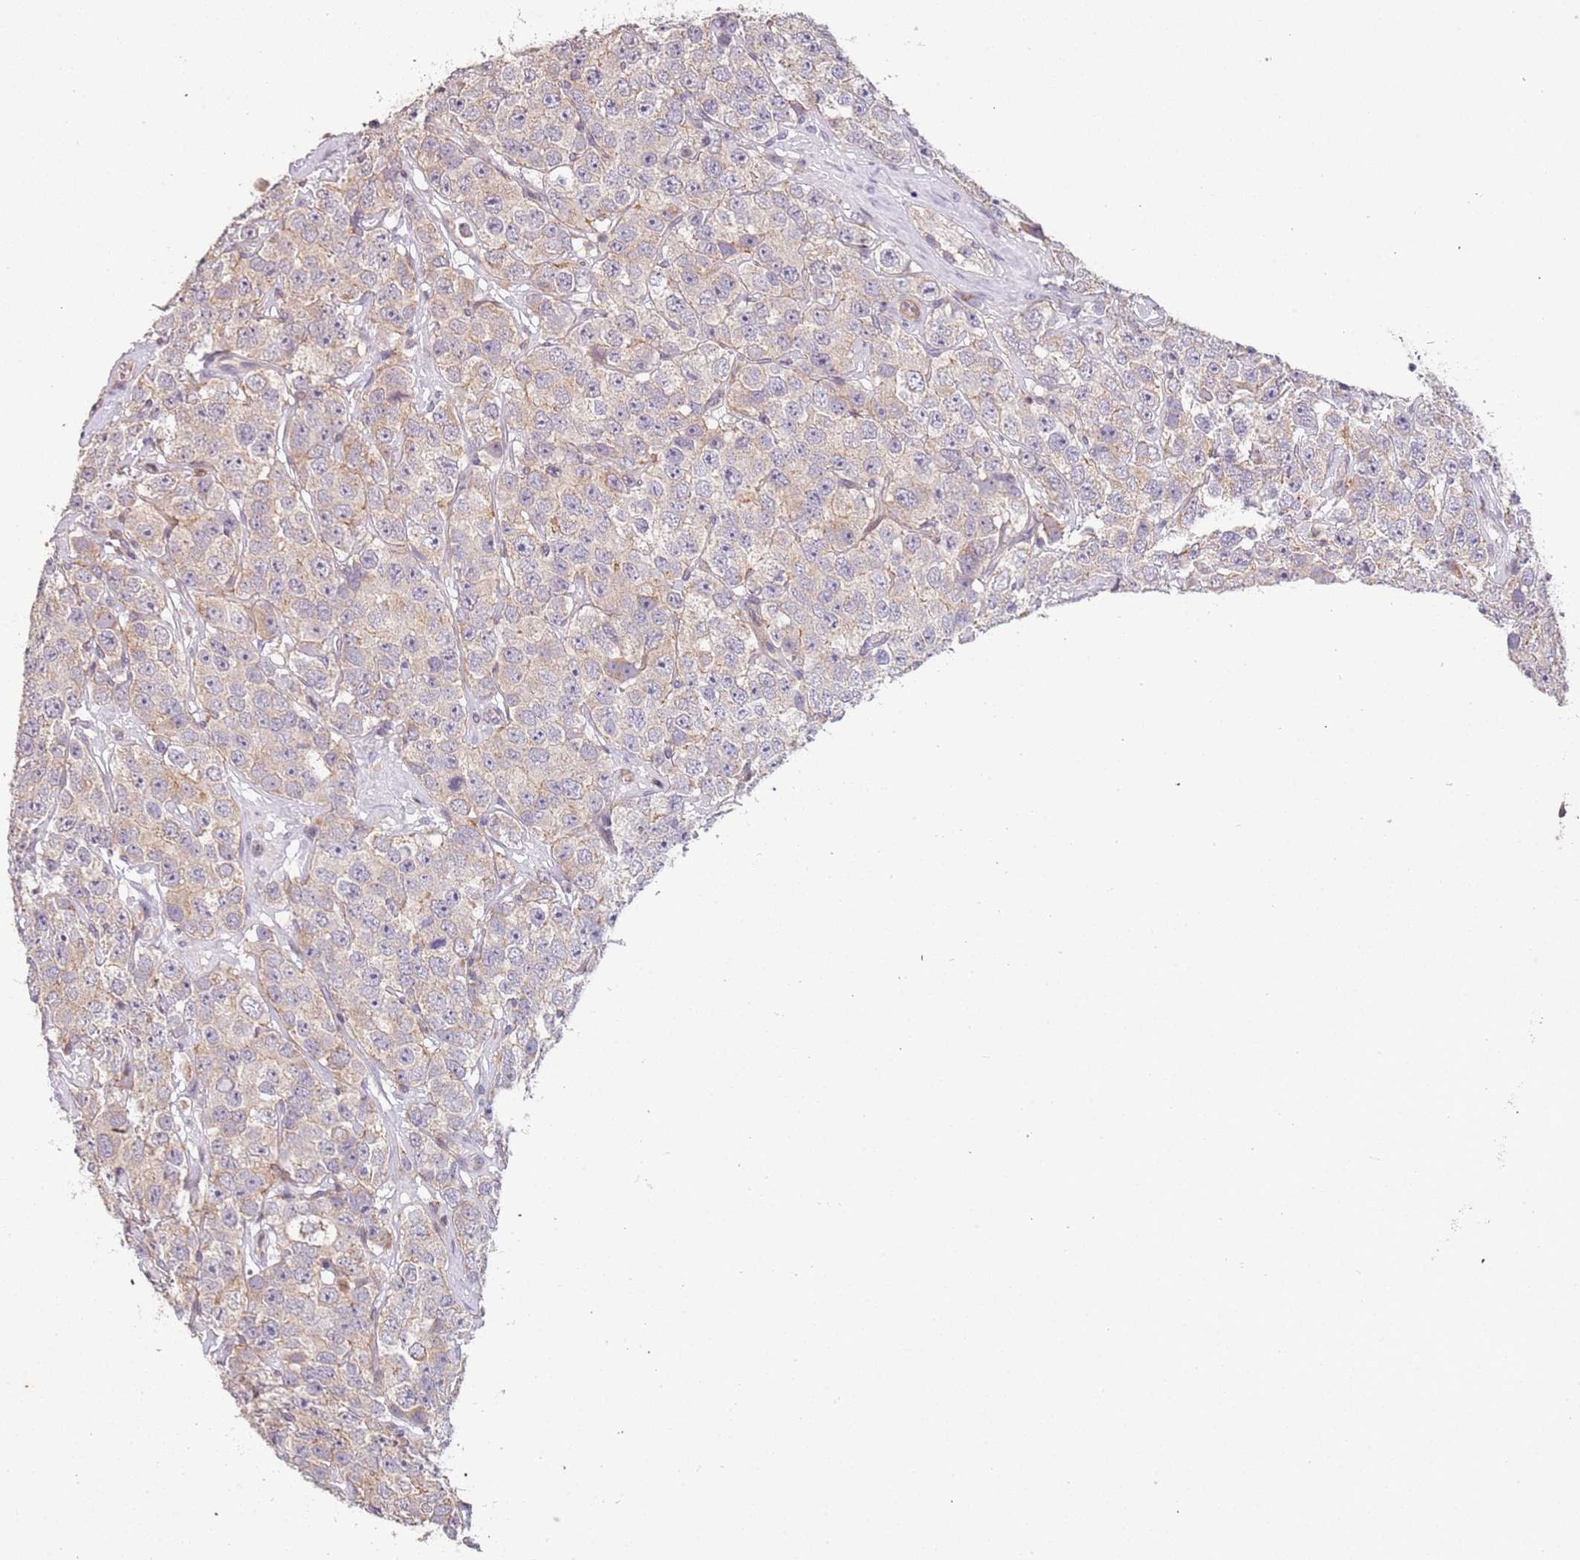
{"staining": {"intensity": "negative", "quantity": "none", "location": "none"}, "tissue": "testis cancer", "cell_type": "Tumor cells", "image_type": "cancer", "snomed": [{"axis": "morphology", "description": "Seminoma, NOS"}, {"axis": "topography", "description": "Testis"}], "caption": "An immunohistochemistry photomicrograph of testis seminoma is shown. There is no staining in tumor cells of testis seminoma. The staining was performed using DAB to visualize the protein expression in brown, while the nuclei were stained in blue with hematoxylin (Magnification: 20x).", "gene": "SLC16A4", "patient": {"sex": "male", "age": 28}}